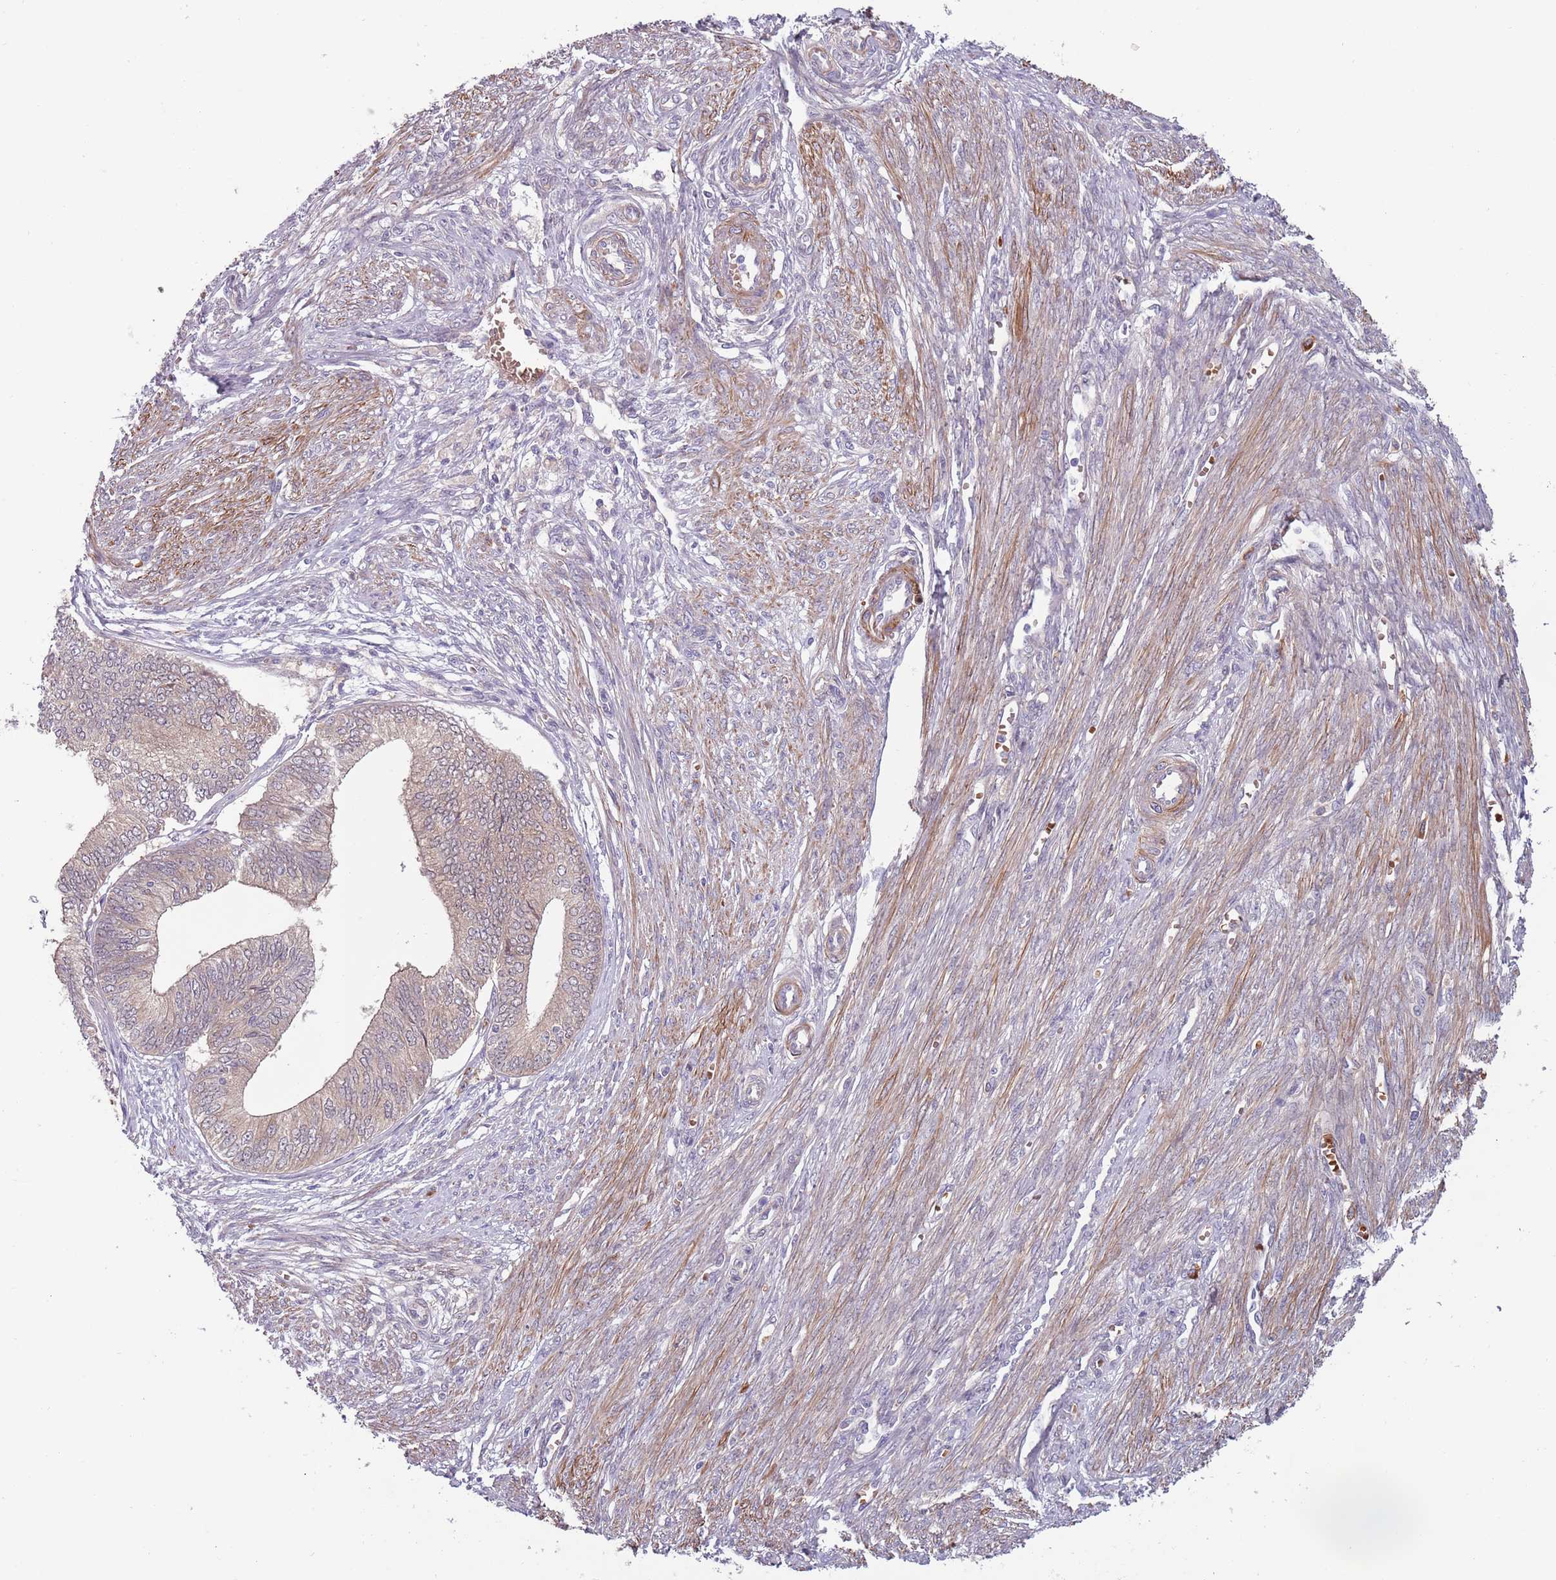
{"staining": {"intensity": "negative", "quantity": "none", "location": "none"}, "tissue": "endometrial cancer", "cell_type": "Tumor cells", "image_type": "cancer", "snomed": [{"axis": "morphology", "description": "Adenocarcinoma, NOS"}, {"axis": "topography", "description": "Endometrium"}], "caption": "This is an immunohistochemistry micrograph of endometrial adenocarcinoma. There is no expression in tumor cells.", "gene": "CLNS1A", "patient": {"sex": "female", "age": 68}}